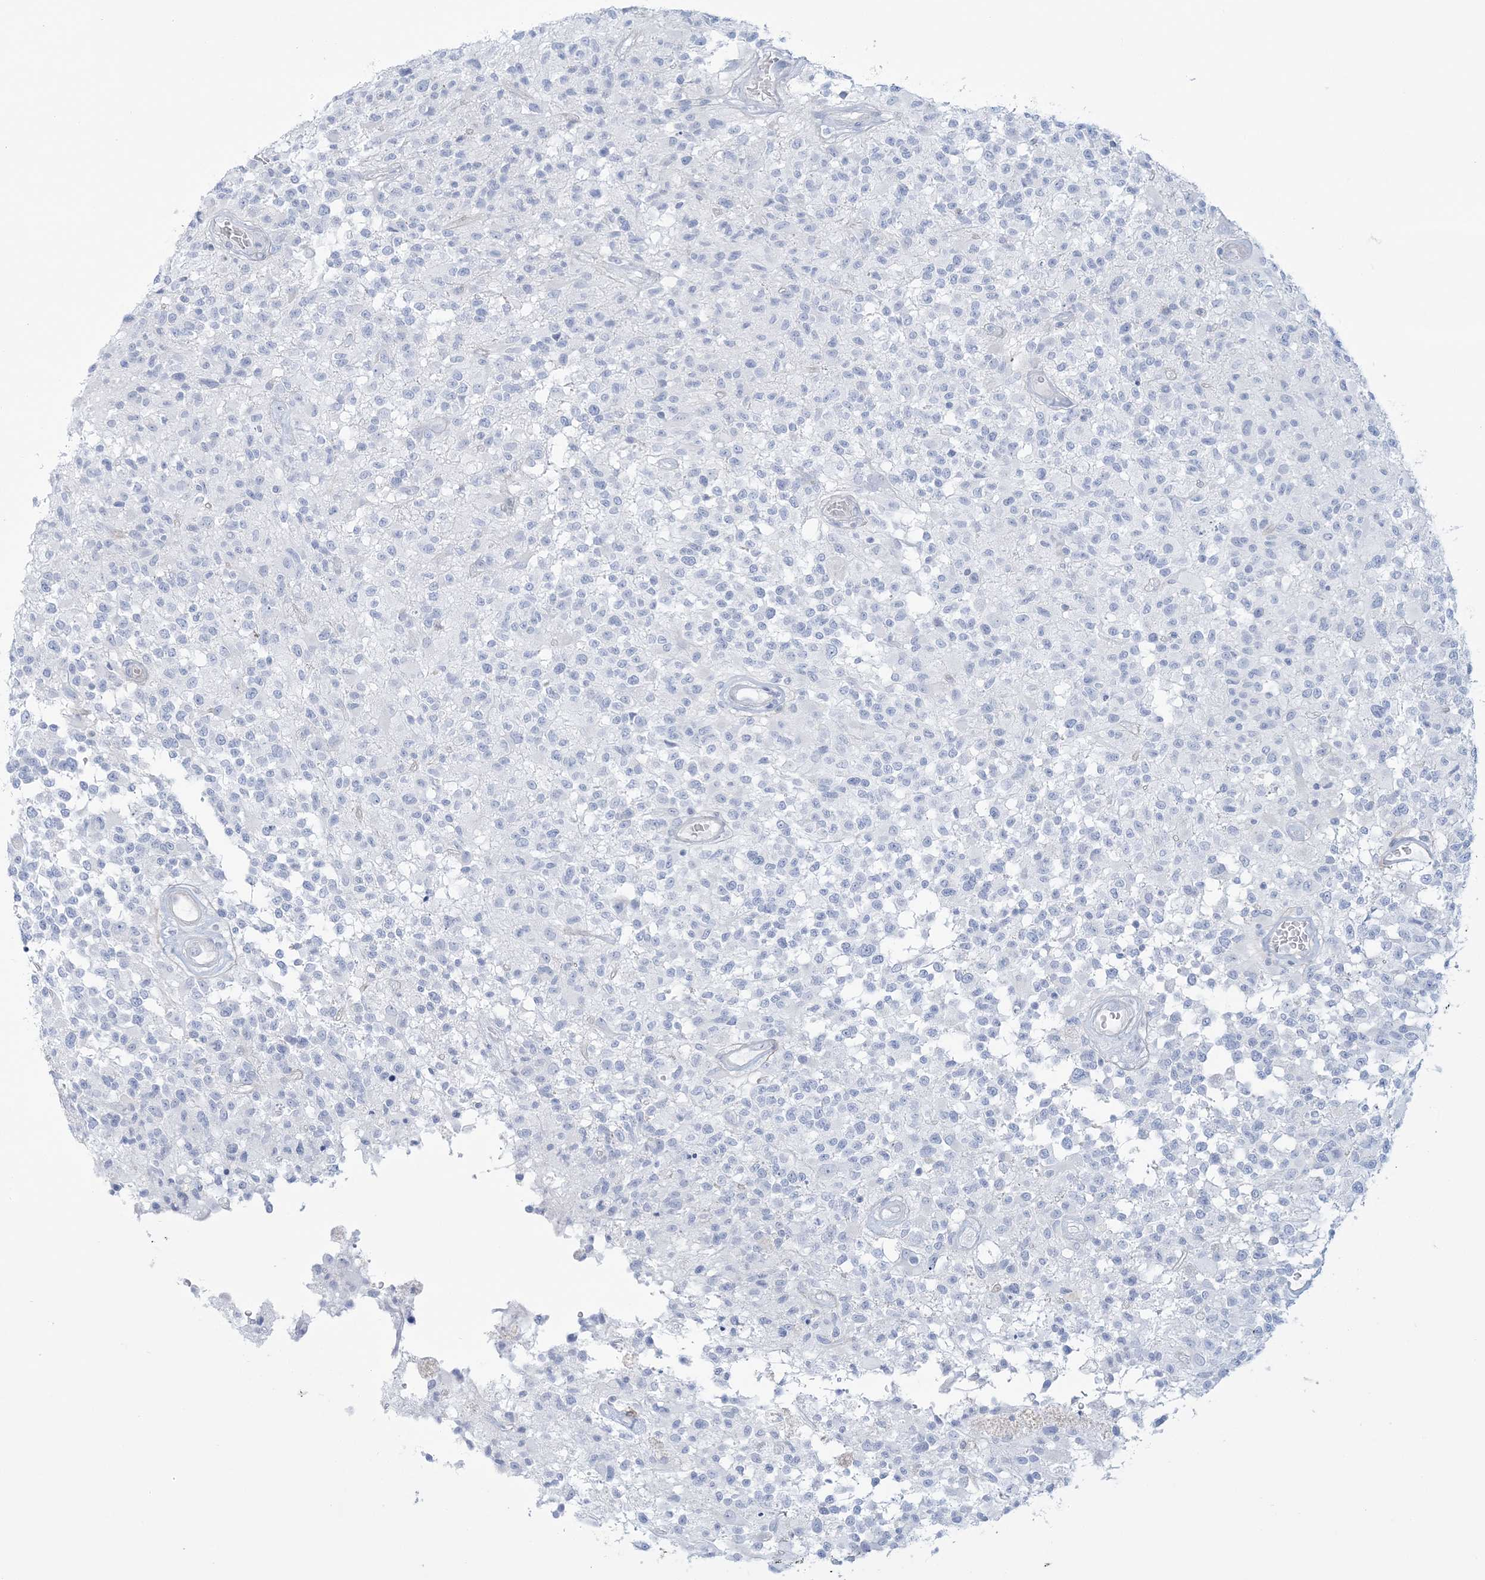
{"staining": {"intensity": "negative", "quantity": "none", "location": "none"}, "tissue": "glioma", "cell_type": "Tumor cells", "image_type": "cancer", "snomed": [{"axis": "morphology", "description": "Glioma, malignant, High grade"}, {"axis": "morphology", "description": "Glioblastoma, NOS"}, {"axis": "topography", "description": "Brain"}], "caption": "Glioma was stained to show a protein in brown. There is no significant expression in tumor cells.", "gene": "ADGB", "patient": {"sex": "male", "age": 60}}